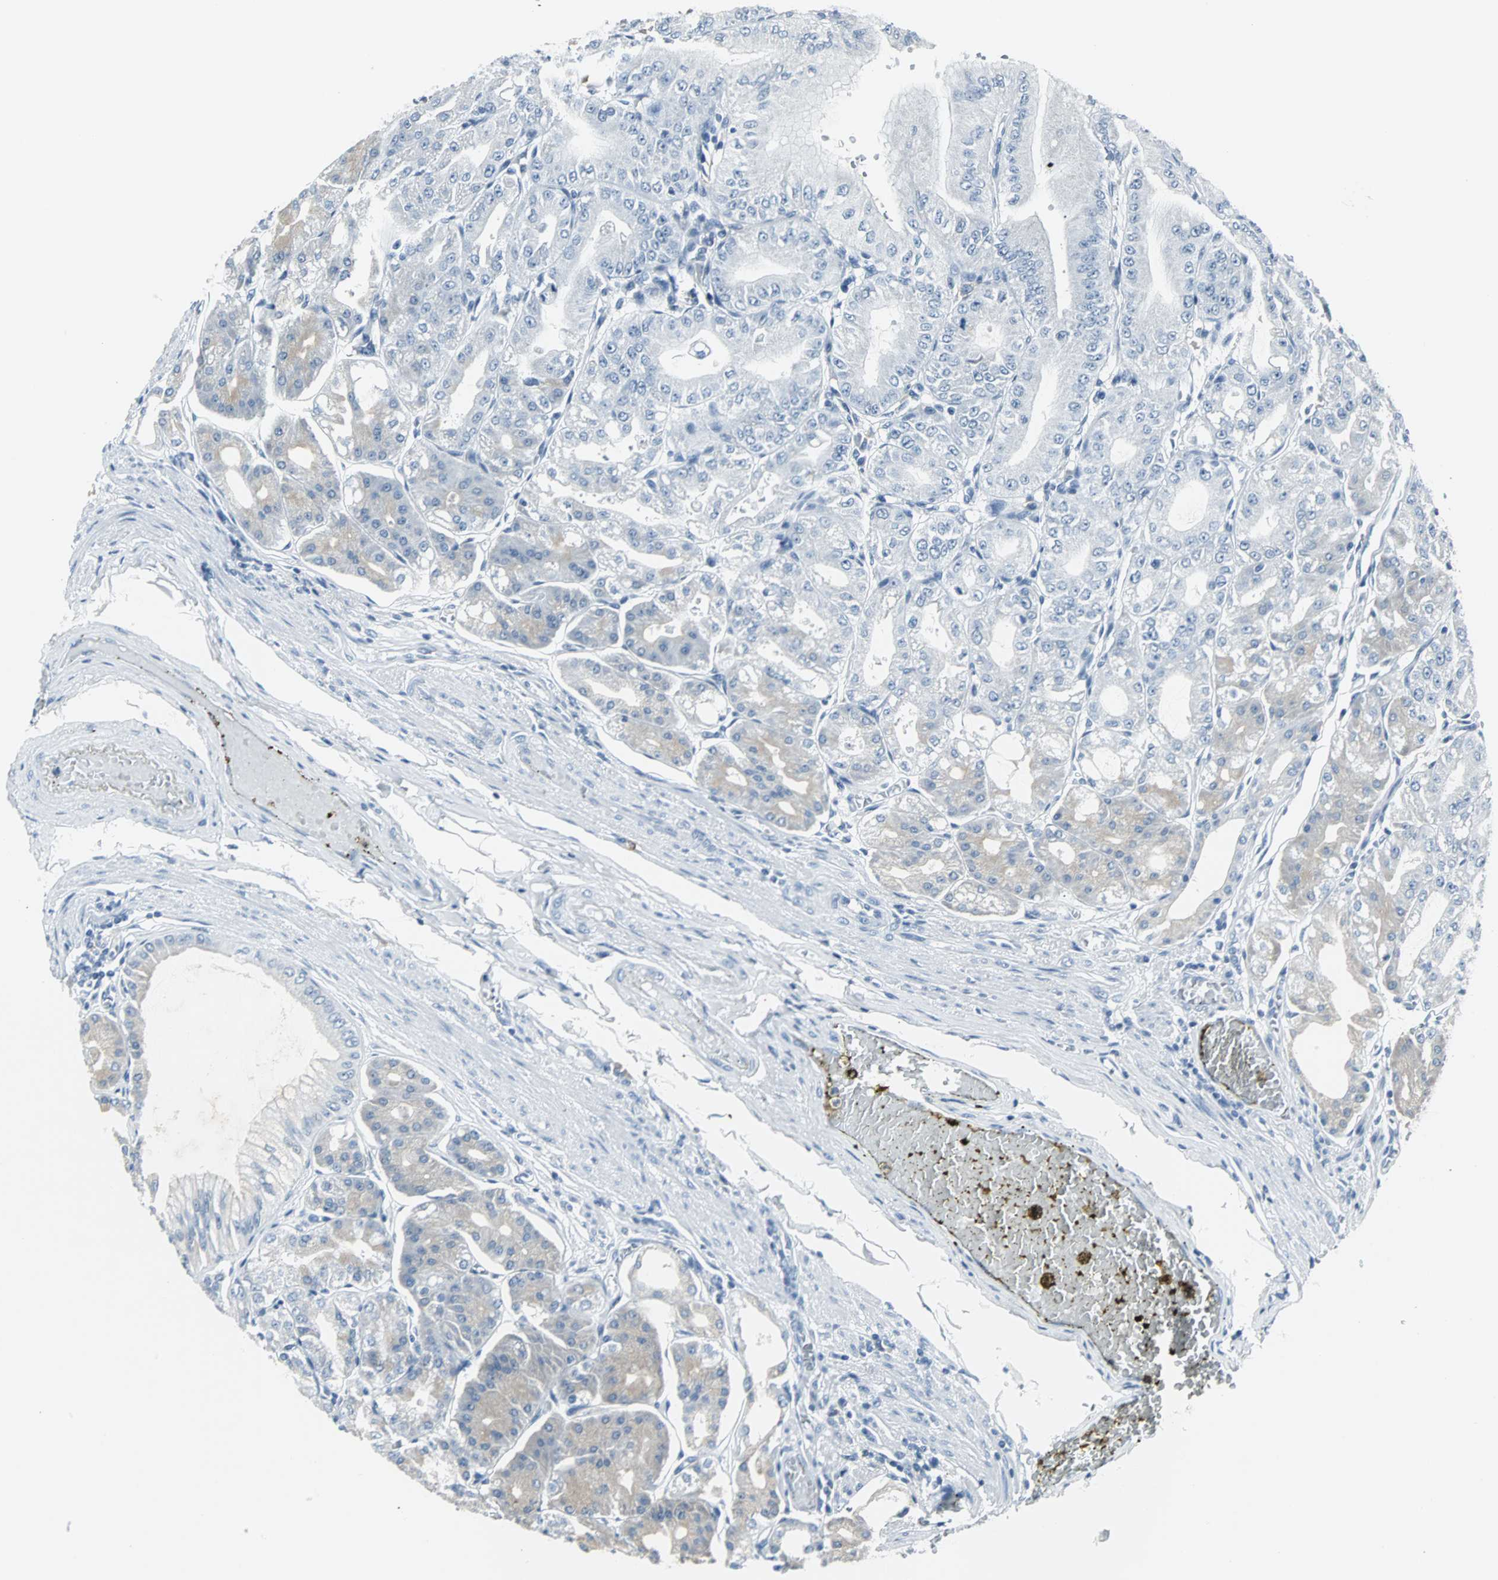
{"staining": {"intensity": "weak", "quantity": "<25%", "location": "cytoplasmic/membranous"}, "tissue": "stomach", "cell_type": "Glandular cells", "image_type": "normal", "snomed": [{"axis": "morphology", "description": "Normal tissue, NOS"}, {"axis": "topography", "description": "Stomach, lower"}], "caption": "Glandular cells show no significant staining in benign stomach.", "gene": "SLC2A5", "patient": {"sex": "male", "age": 71}}